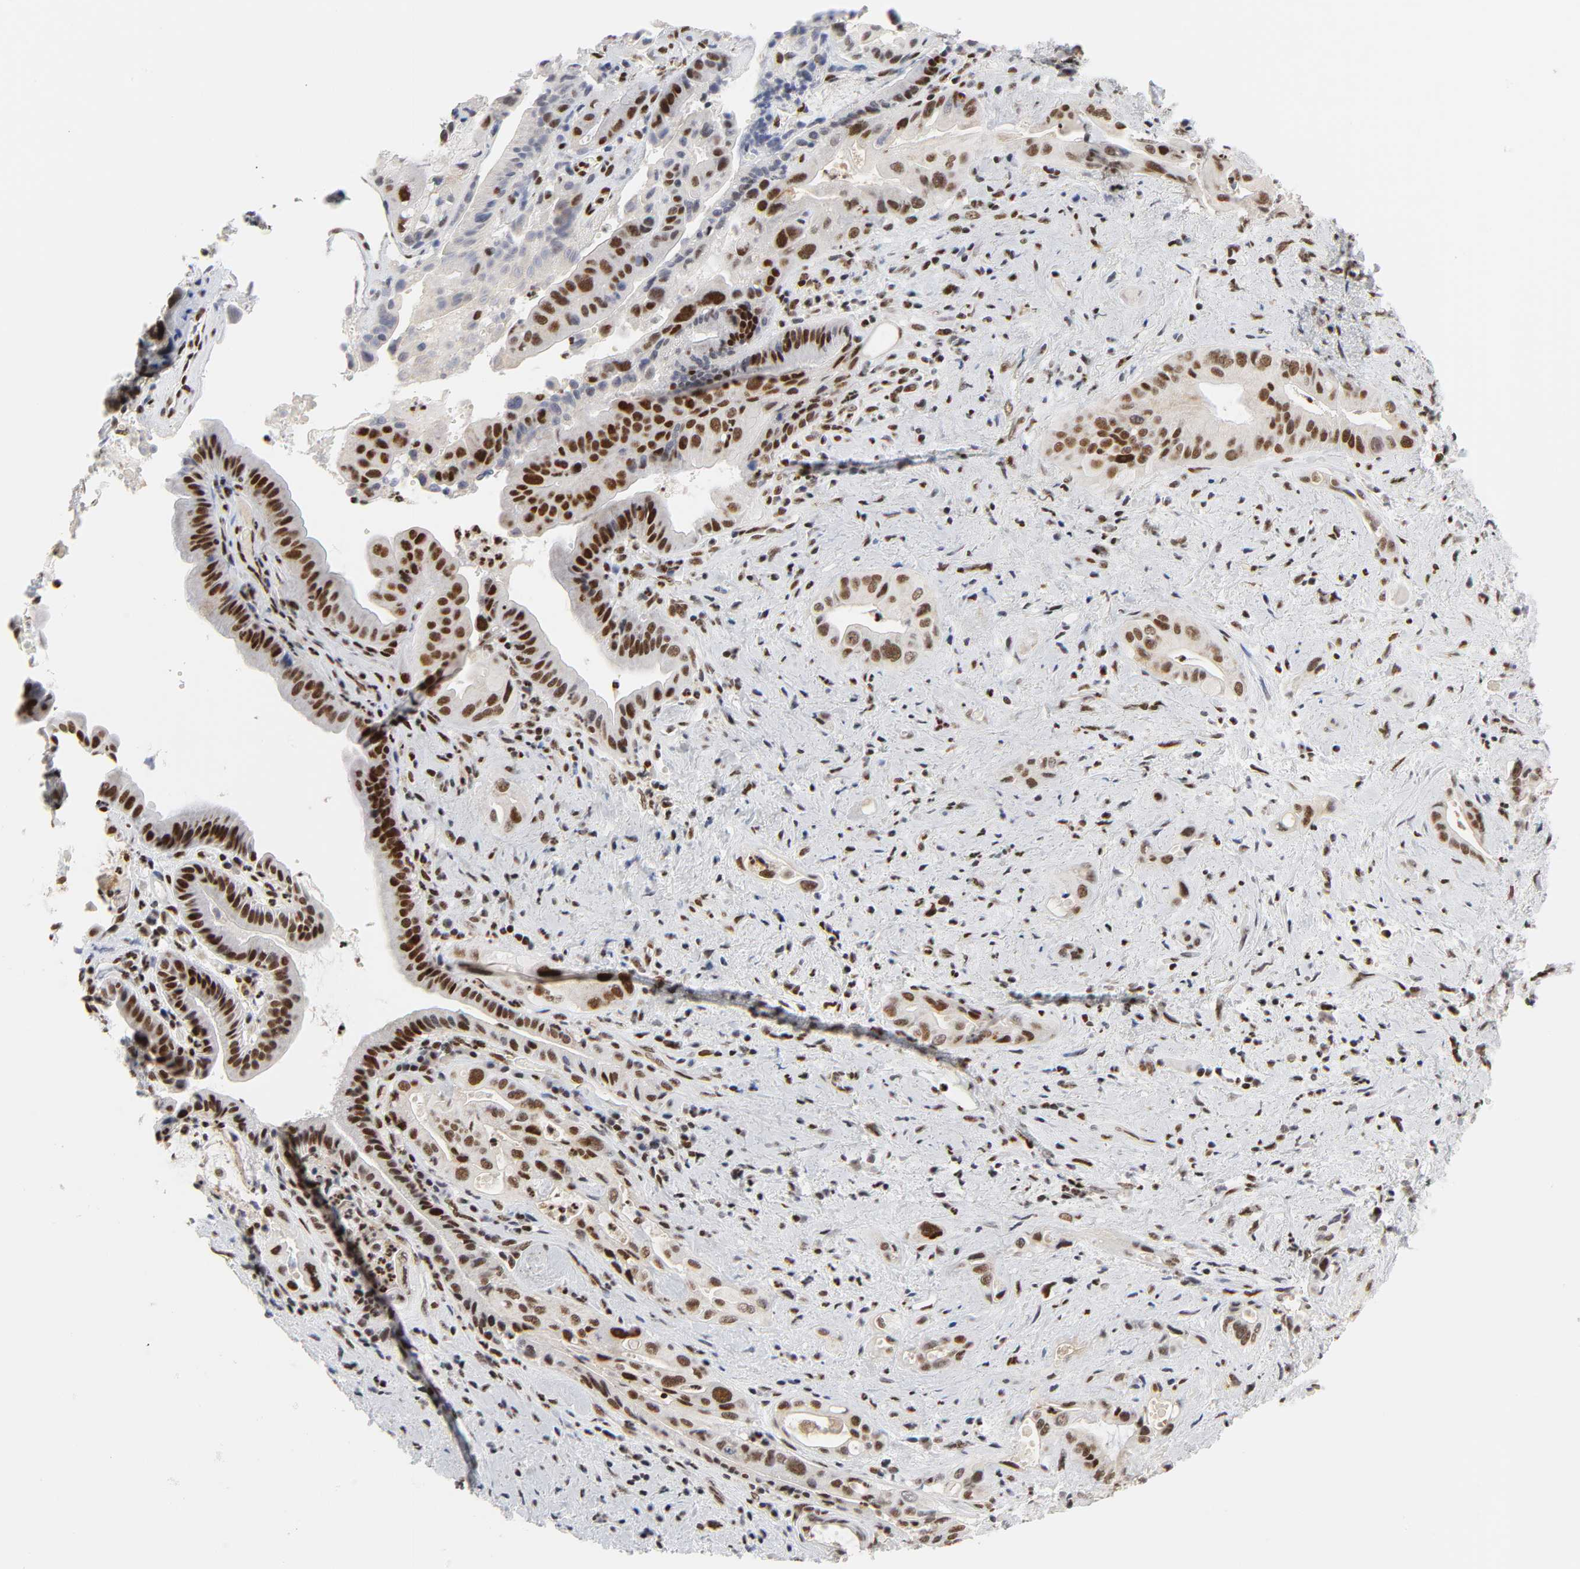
{"staining": {"intensity": "moderate", "quantity": ">75%", "location": "nuclear"}, "tissue": "pancreatic cancer", "cell_type": "Tumor cells", "image_type": "cancer", "snomed": [{"axis": "morphology", "description": "Adenocarcinoma, NOS"}, {"axis": "topography", "description": "Pancreas"}], "caption": "Pancreatic cancer (adenocarcinoma) stained with a brown dye reveals moderate nuclear positive expression in approximately >75% of tumor cells.", "gene": "CREBBP", "patient": {"sex": "male", "age": 77}}